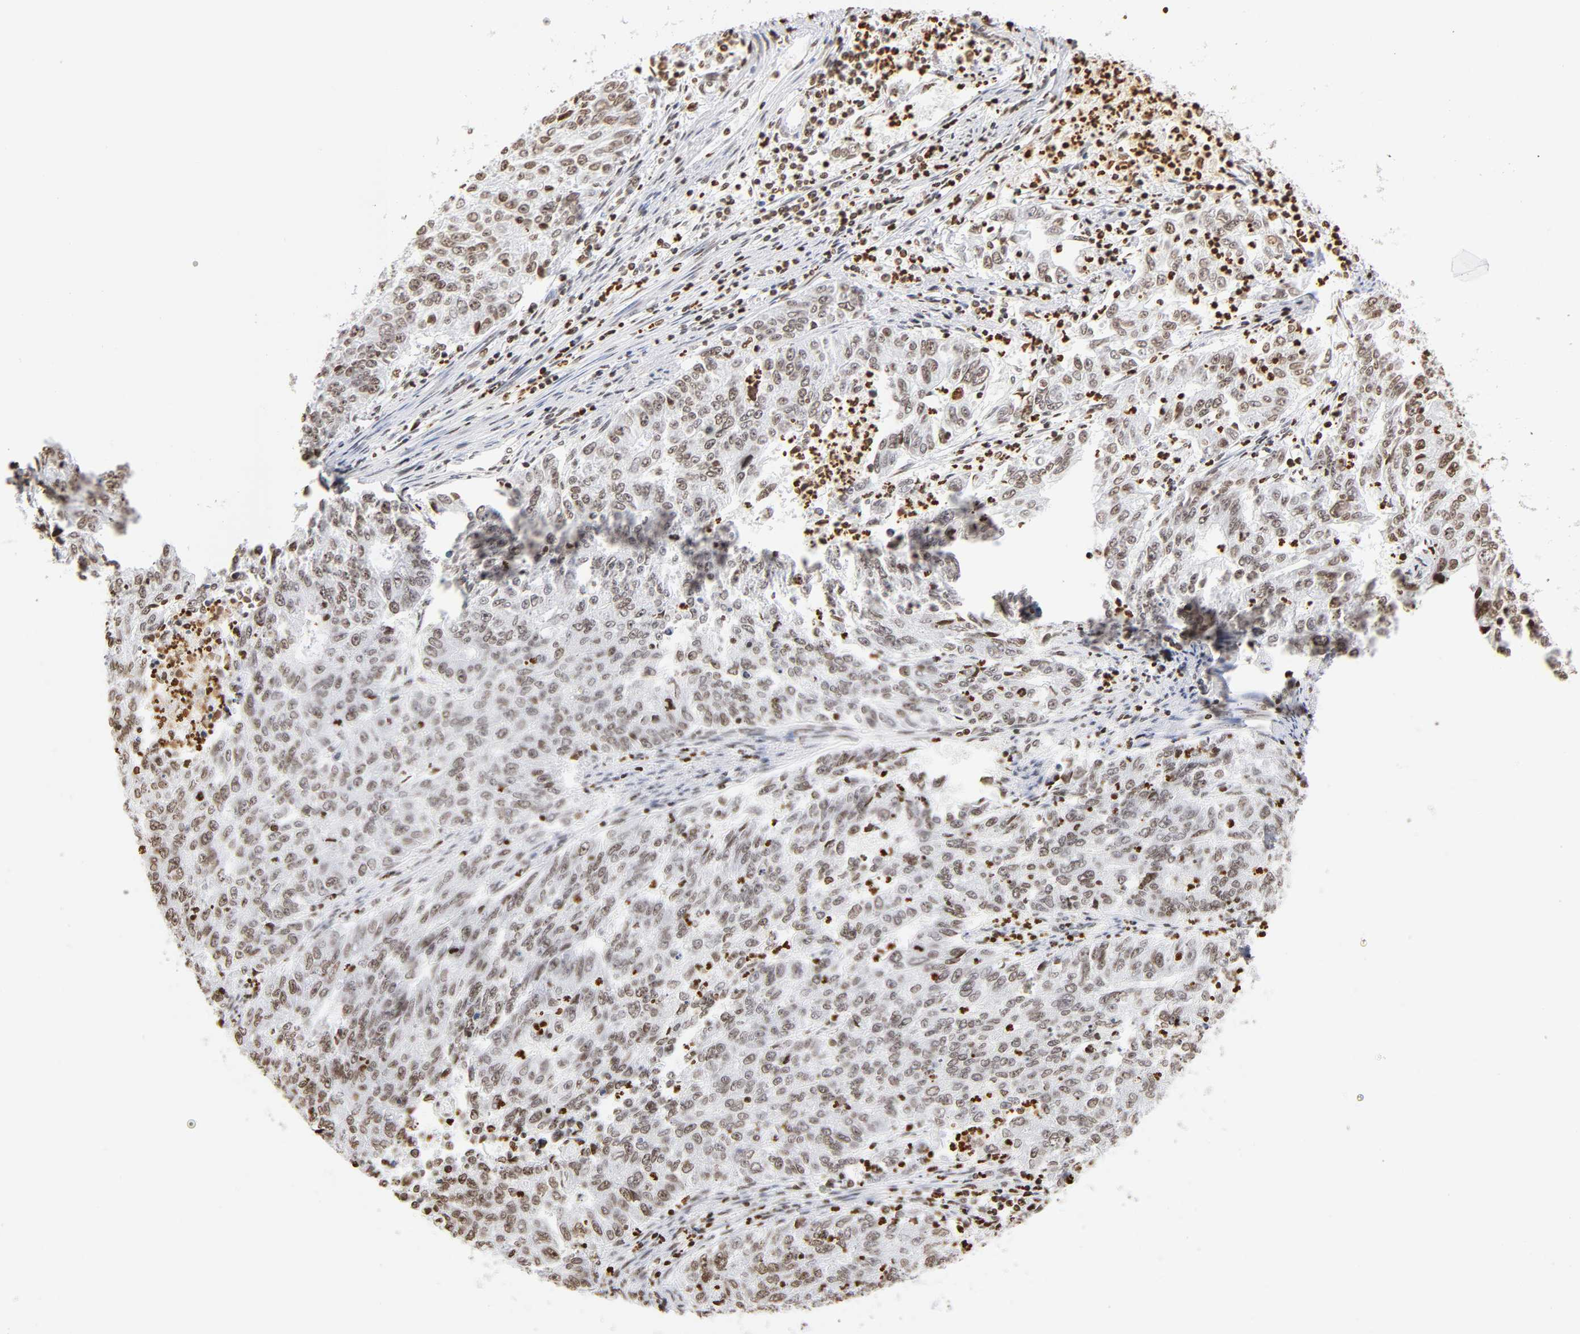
{"staining": {"intensity": "weak", "quantity": ">75%", "location": "nuclear"}, "tissue": "endometrial cancer", "cell_type": "Tumor cells", "image_type": "cancer", "snomed": [{"axis": "morphology", "description": "Adenocarcinoma, NOS"}, {"axis": "topography", "description": "Endometrium"}], "caption": "Immunohistochemistry (IHC) histopathology image of neoplastic tissue: endometrial adenocarcinoma stained using IHC demonstrates low levels of weak protein expression localized specifically in the nuclear of tumor cells, appearing as a nuclear brown color.", "gene": "H2AC12", "patient": {"sex": "female", "age": 42}}